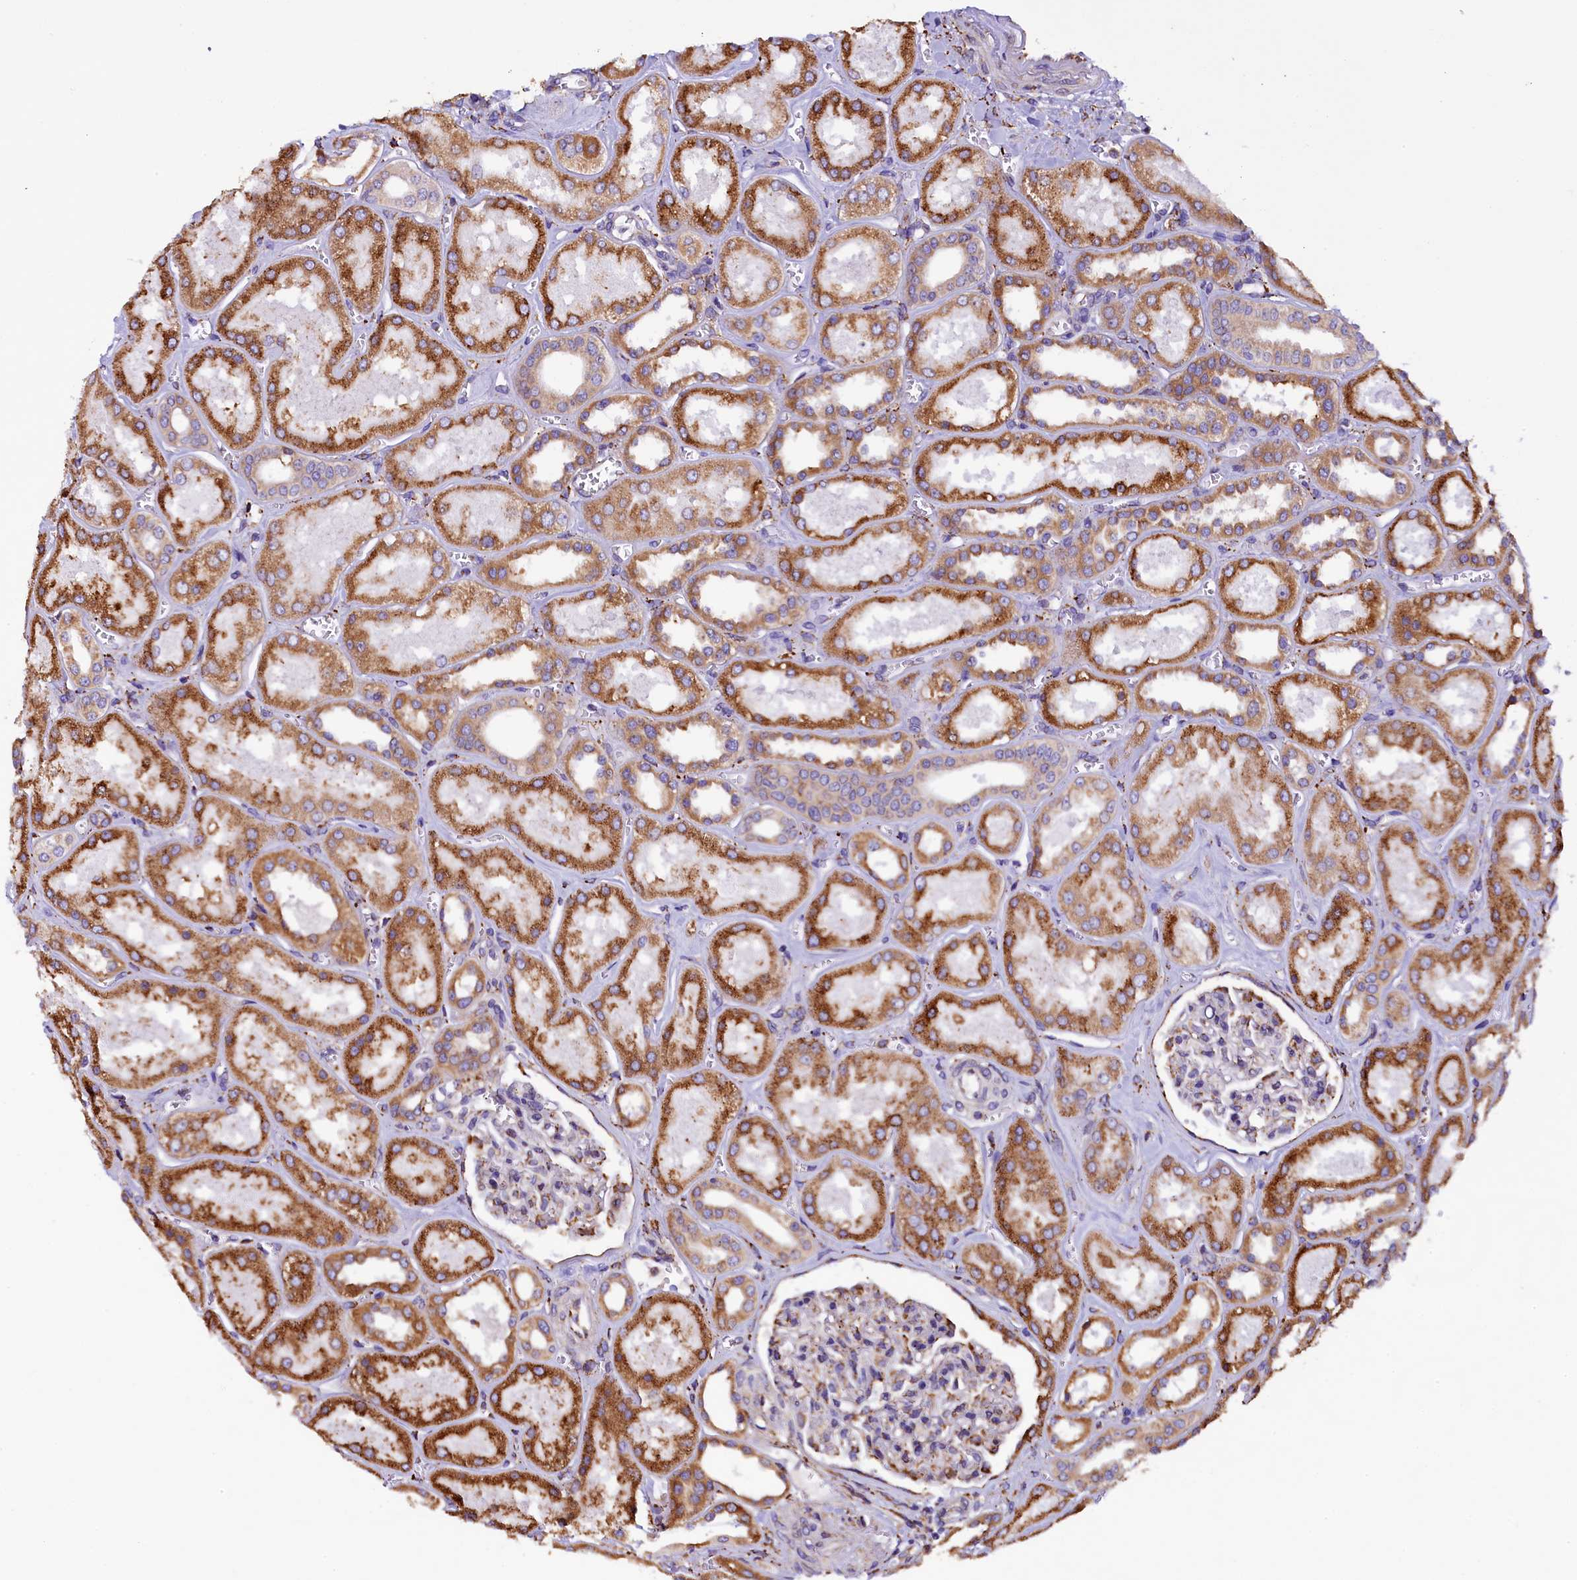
{"staining": {"intensity": "moderate", "quantity": "<25%", "location": "cytoplasmic/membranous"}, "tissue": "kidney", "cell_type": "Cells in glomeruli", "image_type": "normal", "snomed": [{"axis": "morphology", "description": "Normal tissue, NOS"}, {"axis": "morphology", "description": "Adenocarcinoma, NOS"}, {"axis": "topography", "description": "Kidney"}], "caption": "Protein staining of unremarkable kidney shows moderate cytoplasmic/membranous positivity in approximately <25% of cells in glomeruli. (IHC, brightfield microscopy, high magnification).", "gene": "CAPS2", "patient": {"sex": "female", "age": 68}}